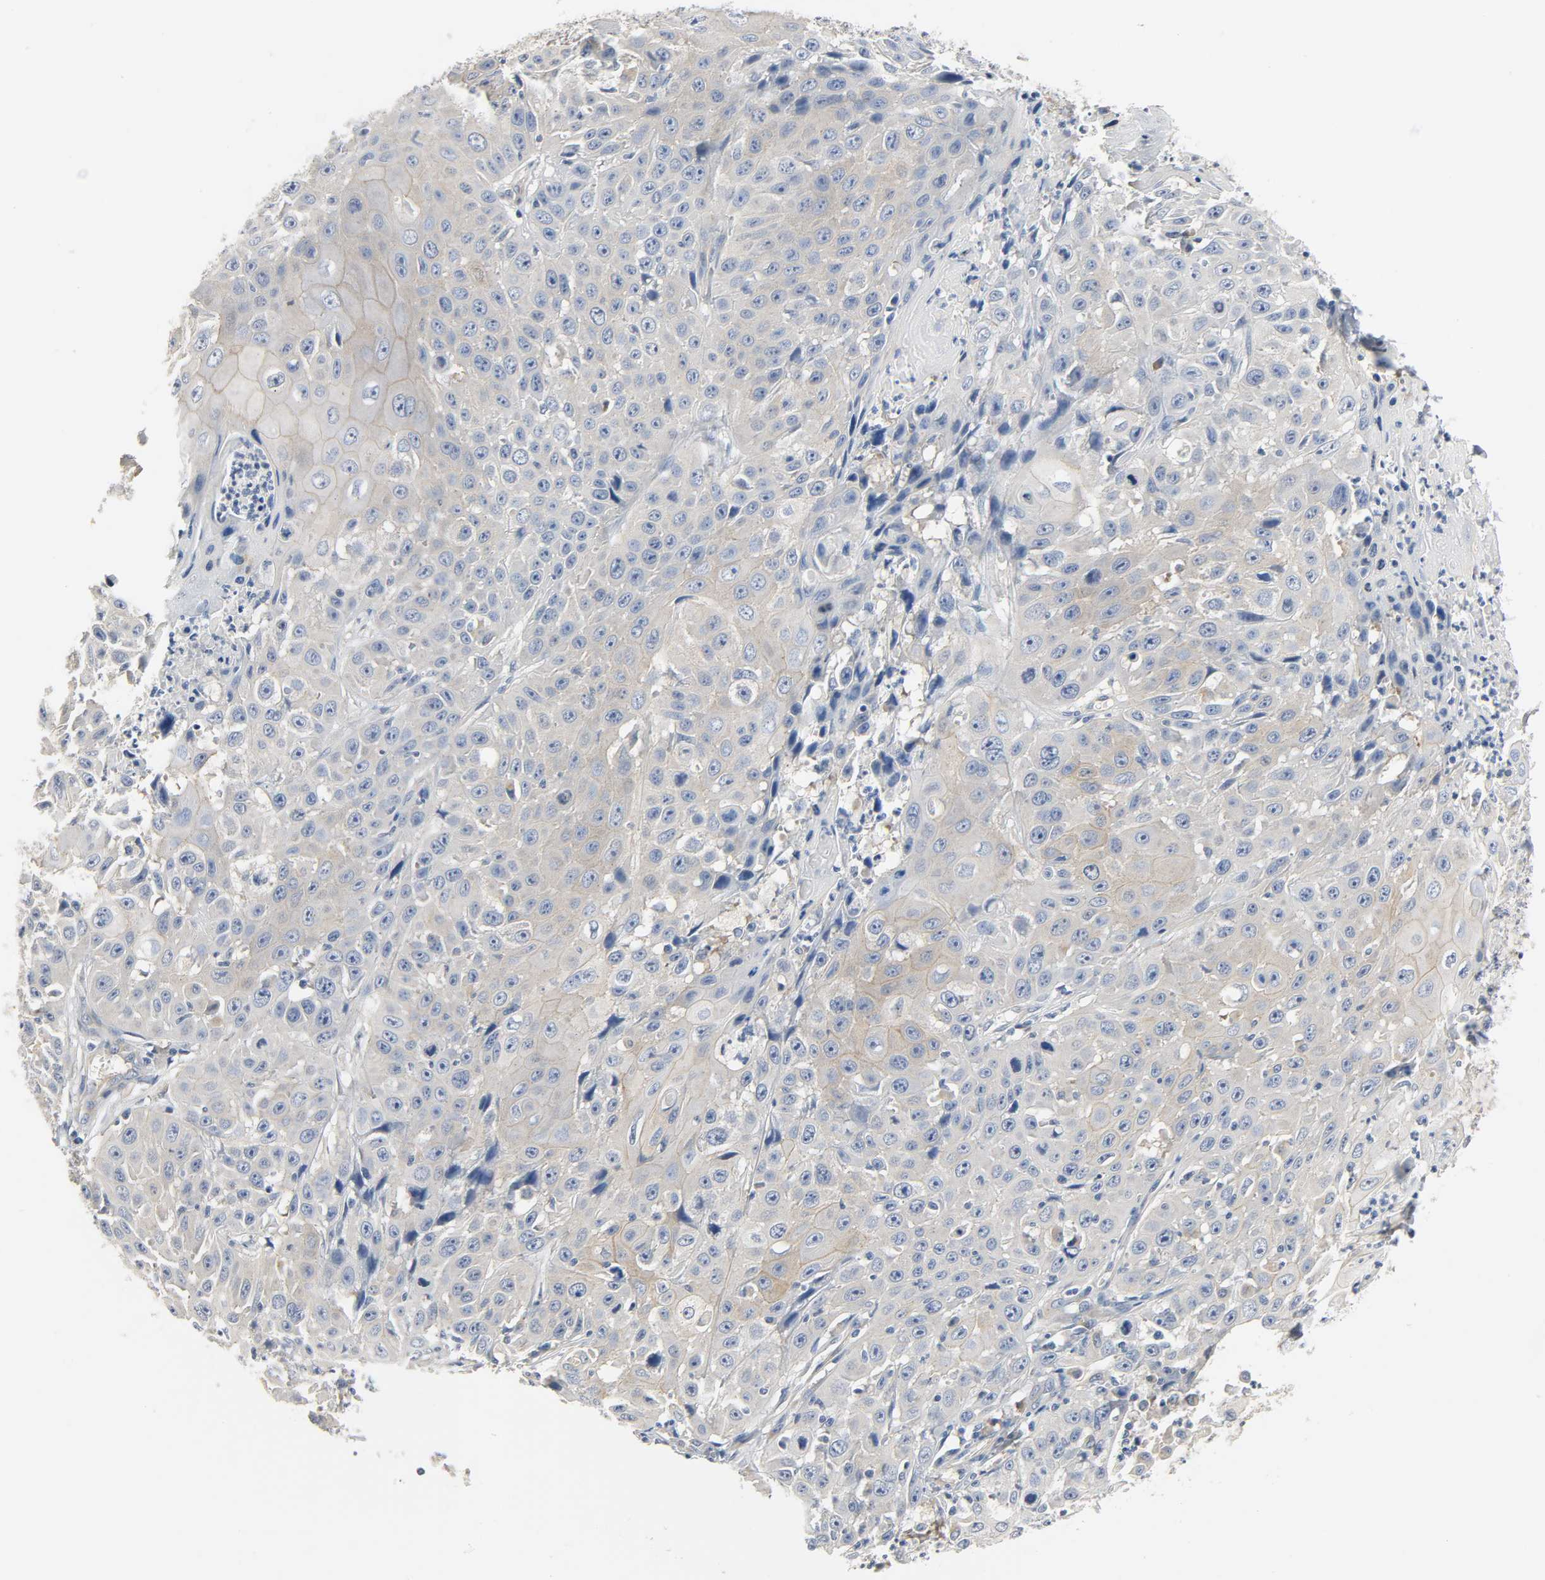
{"staining": {"intensity": "weak", "quantity": "25%-75%", "location": "cytoplasmic/membranous"}, "tissue": "cervical cancer", "cell_type": "Tumor cells", "image_type": "cancer", "snomed": [{"axis": "morphology", "description": "Squamous cell carcinoma, NOS"}, {"axis": "topography", "description": "Cervix"}], "caption": "Tumor cells demonstrate low levels of weak cytoplasmic/membranous expression in about 25%-75% of cells in cervical squamous cell carcinoma. (DAB IHC, brown staining for protein, blue staining for nuclei).", "gene": "ARPC1A", "patient": {"sex": "female", "age": 39}}